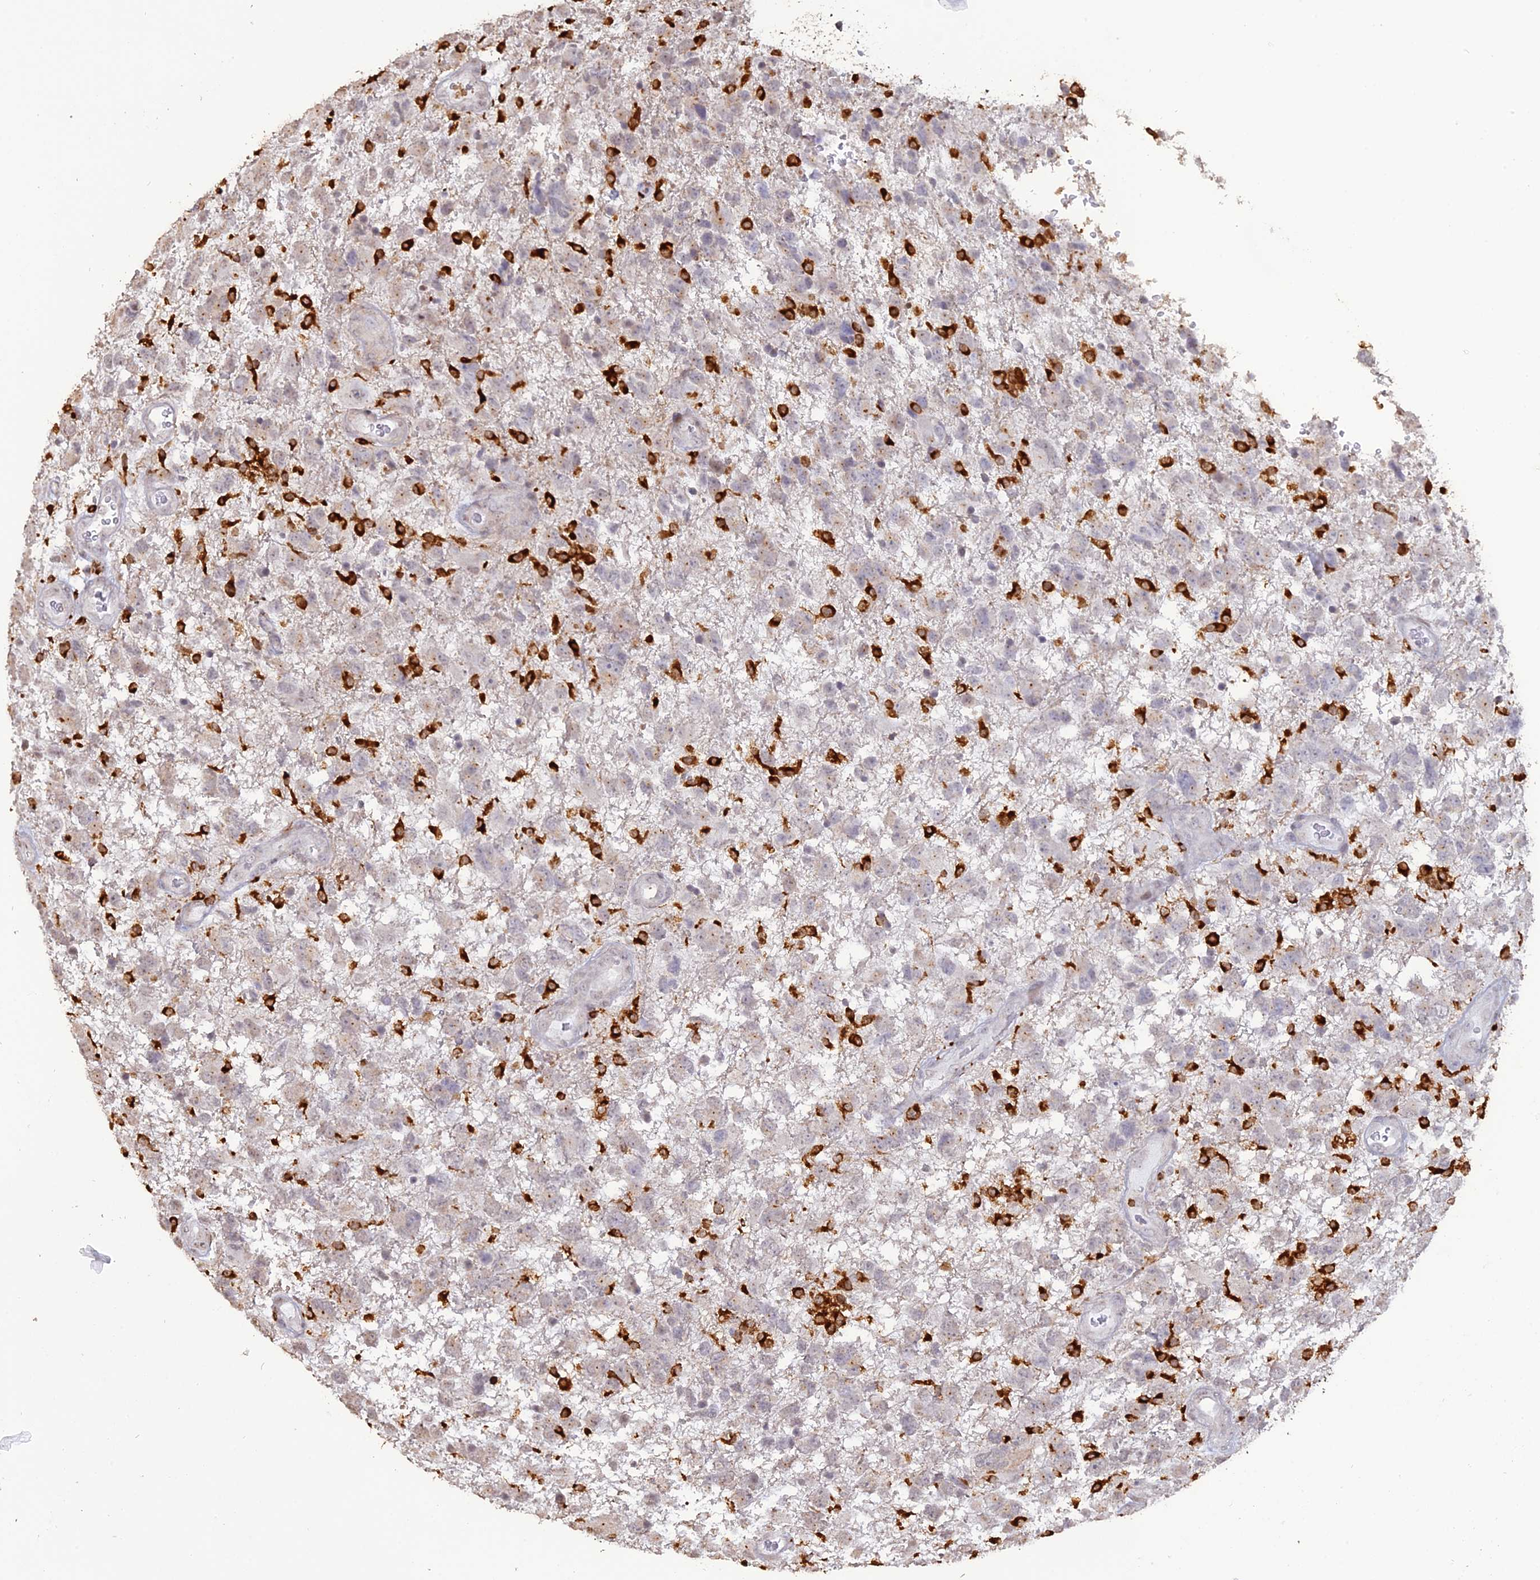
{"staining": {"intensity": "negative", "quantity": "none", "location": "none"}, "tissue": "glioma", "cell_type": "Tumor cells", "image_type": "cancer", "snomed": [{"axis": "morphology", "description": "Glioma, malignant, High grade"}, {"axis": "topography", "description": "Brain"}], "caption": "High power microscopy micrograph of an immunohistochemistry (IHC) photomicrograph of glioma, revealing no significant positivity in tumor cells.", "gene": "APOBR", "patient": {"sex": "male", "age": 61}}